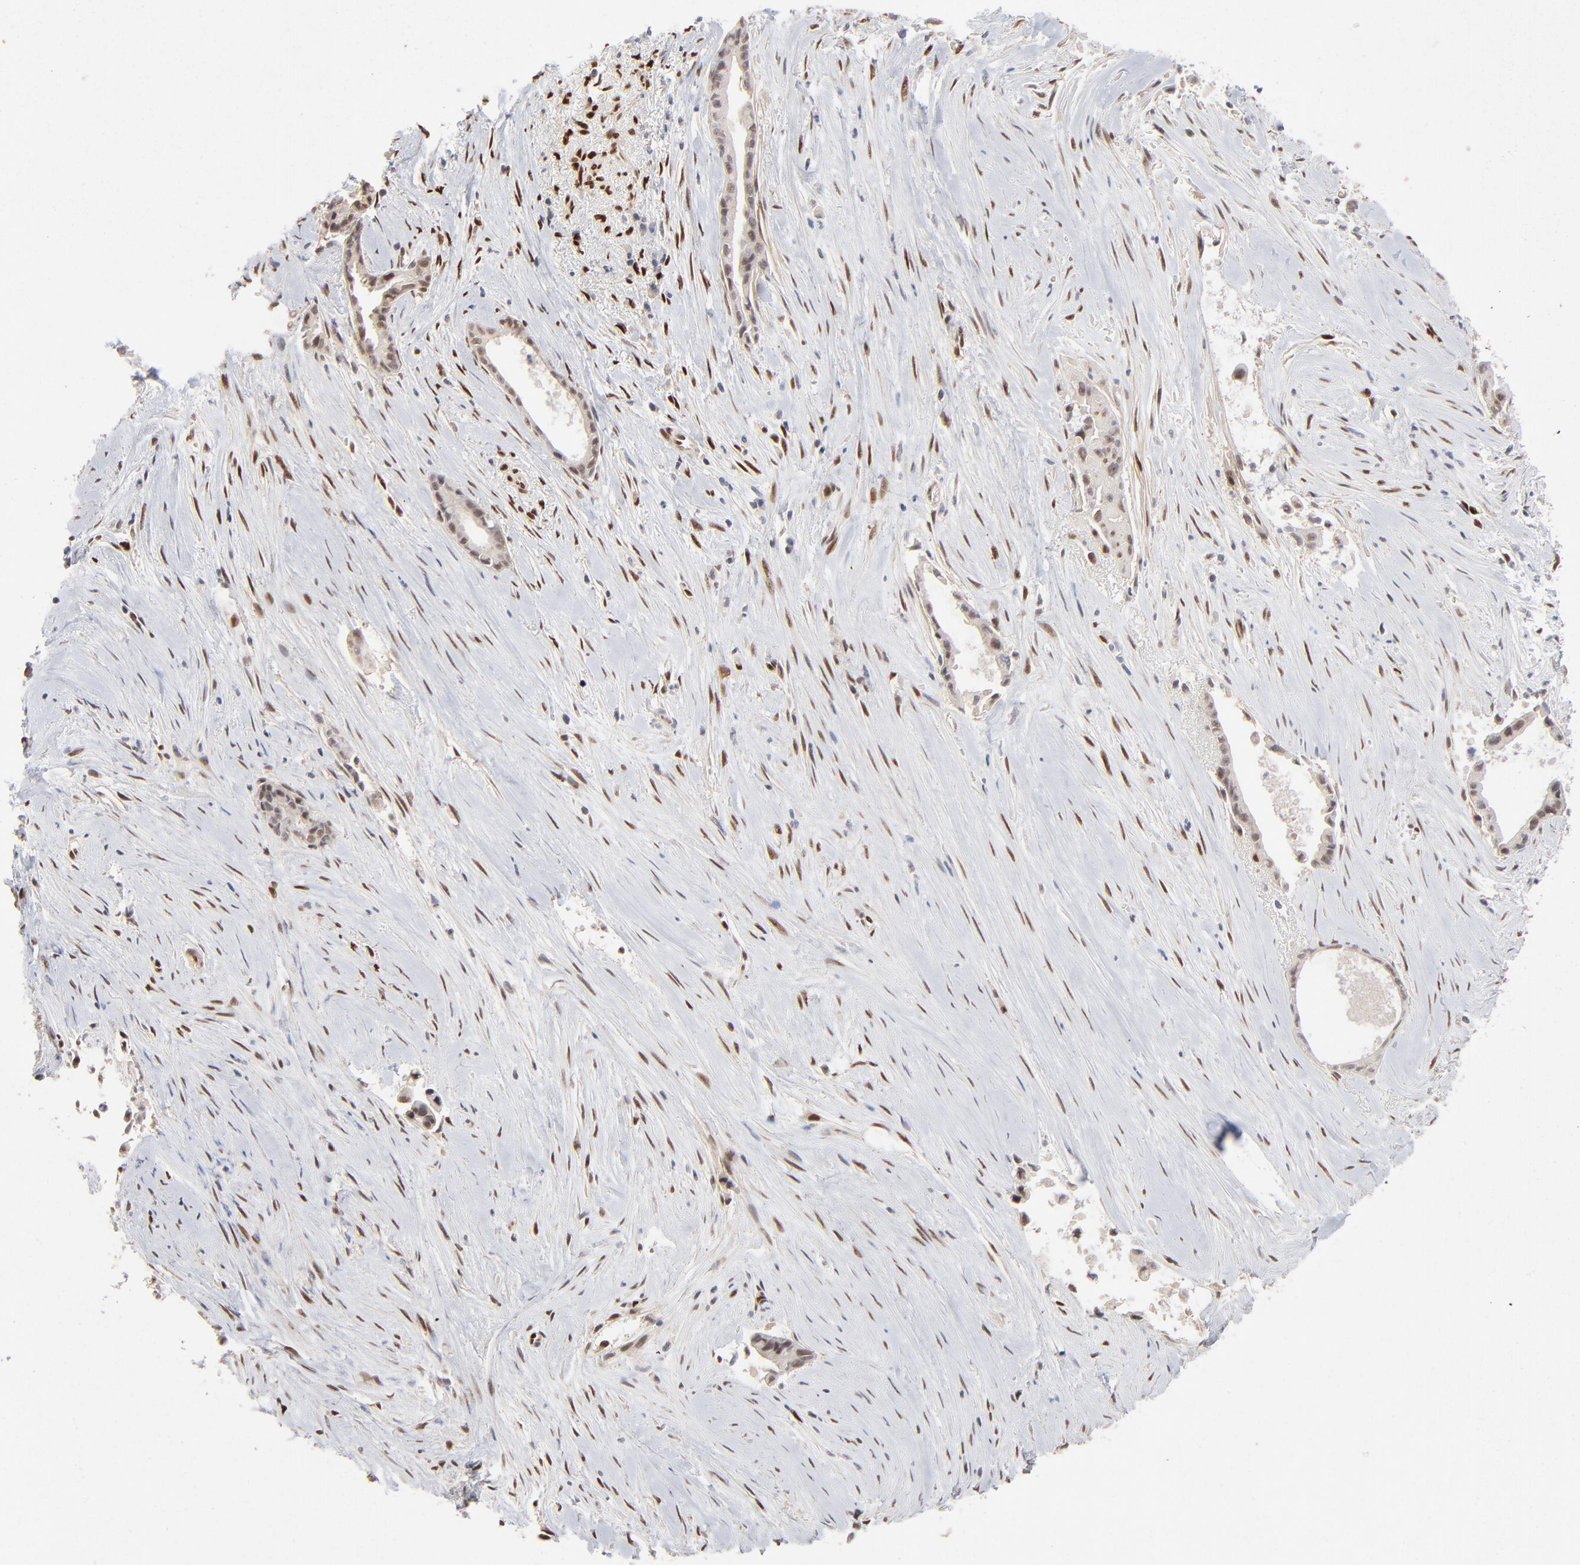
{"staining": {"intensity": "weak", "quantity": "25%-75%", "location": "nuclear"}, "tissue": "liver cancer", "cell_type": "Tumor cells", "image_type": "cancer", "snomed": [{"axis": "morphology", "description": "Cholangiocarcinoma"}, {"axis": "topography", "description": "Liver"}], "caption": "Brown immunohistochemical staining in human liver cancer reveals weak nuclear staining in approximately 25%-75% of tumor cells.", "gene": "NFIB", "patient": {"sex": "female", "age": 55}}